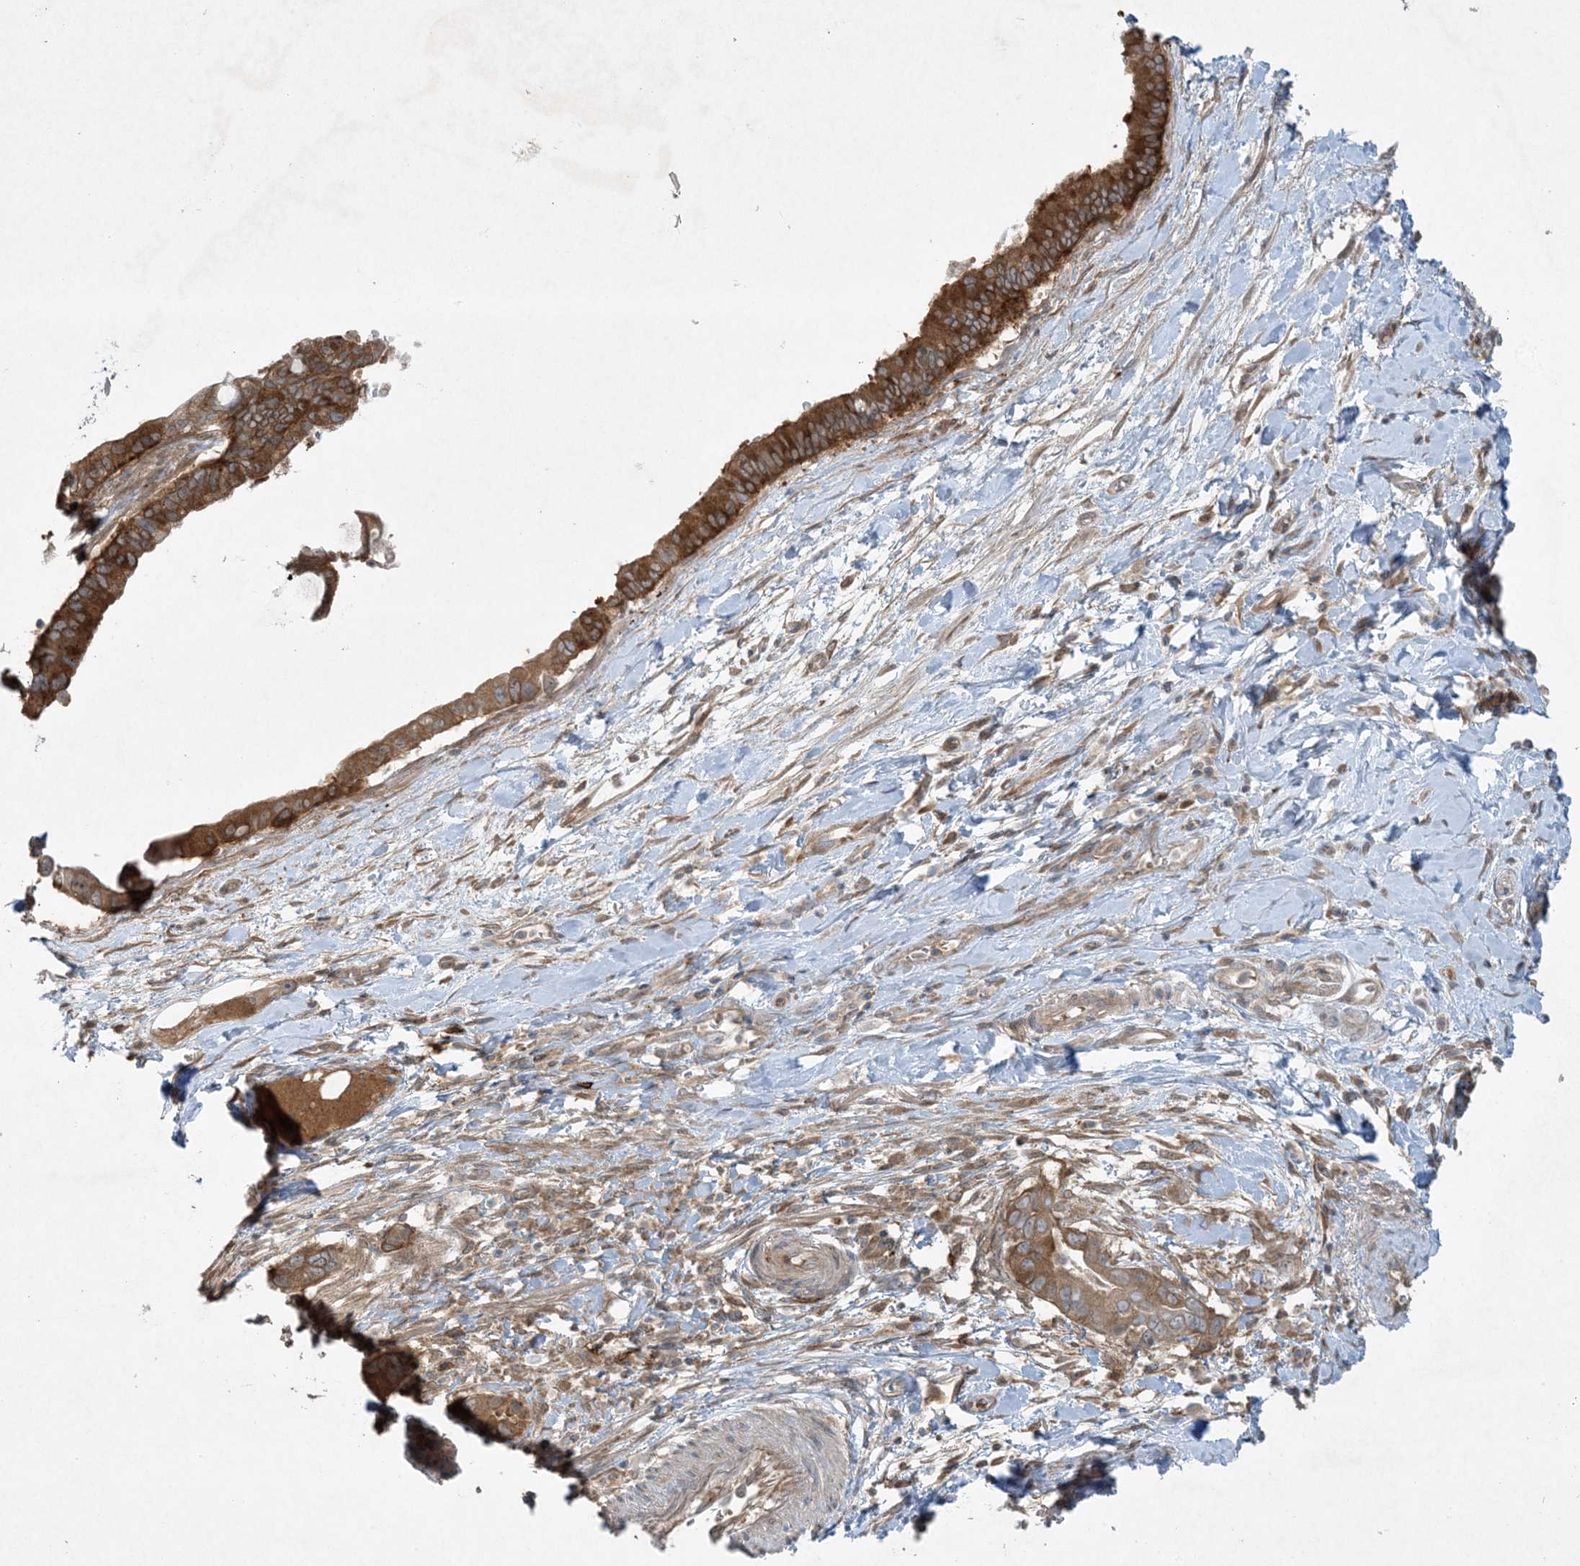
{"staining": {"intensity": "moderate", "quantity": "25%-75%", "location": "cytoplasmic/membranous"}, "tissue": "pancreatic cancer", "cell_type": "Tumor cells", "image_type": "cancer", "snomed": [{"axis": "morphology", "description": "Adenocarcinoma, NOS"}, {"axis": "topography", "description": "Pancreas"}], "caption": "Immunohistochemical staining of human pancreatic cancer demonstrates medium levels of moderate cytoplasmic/membranous protein expression in about 25%-75% of tumor cells.", "gene": "STAM2", "patient": {"sex": "male", "age": 68}}